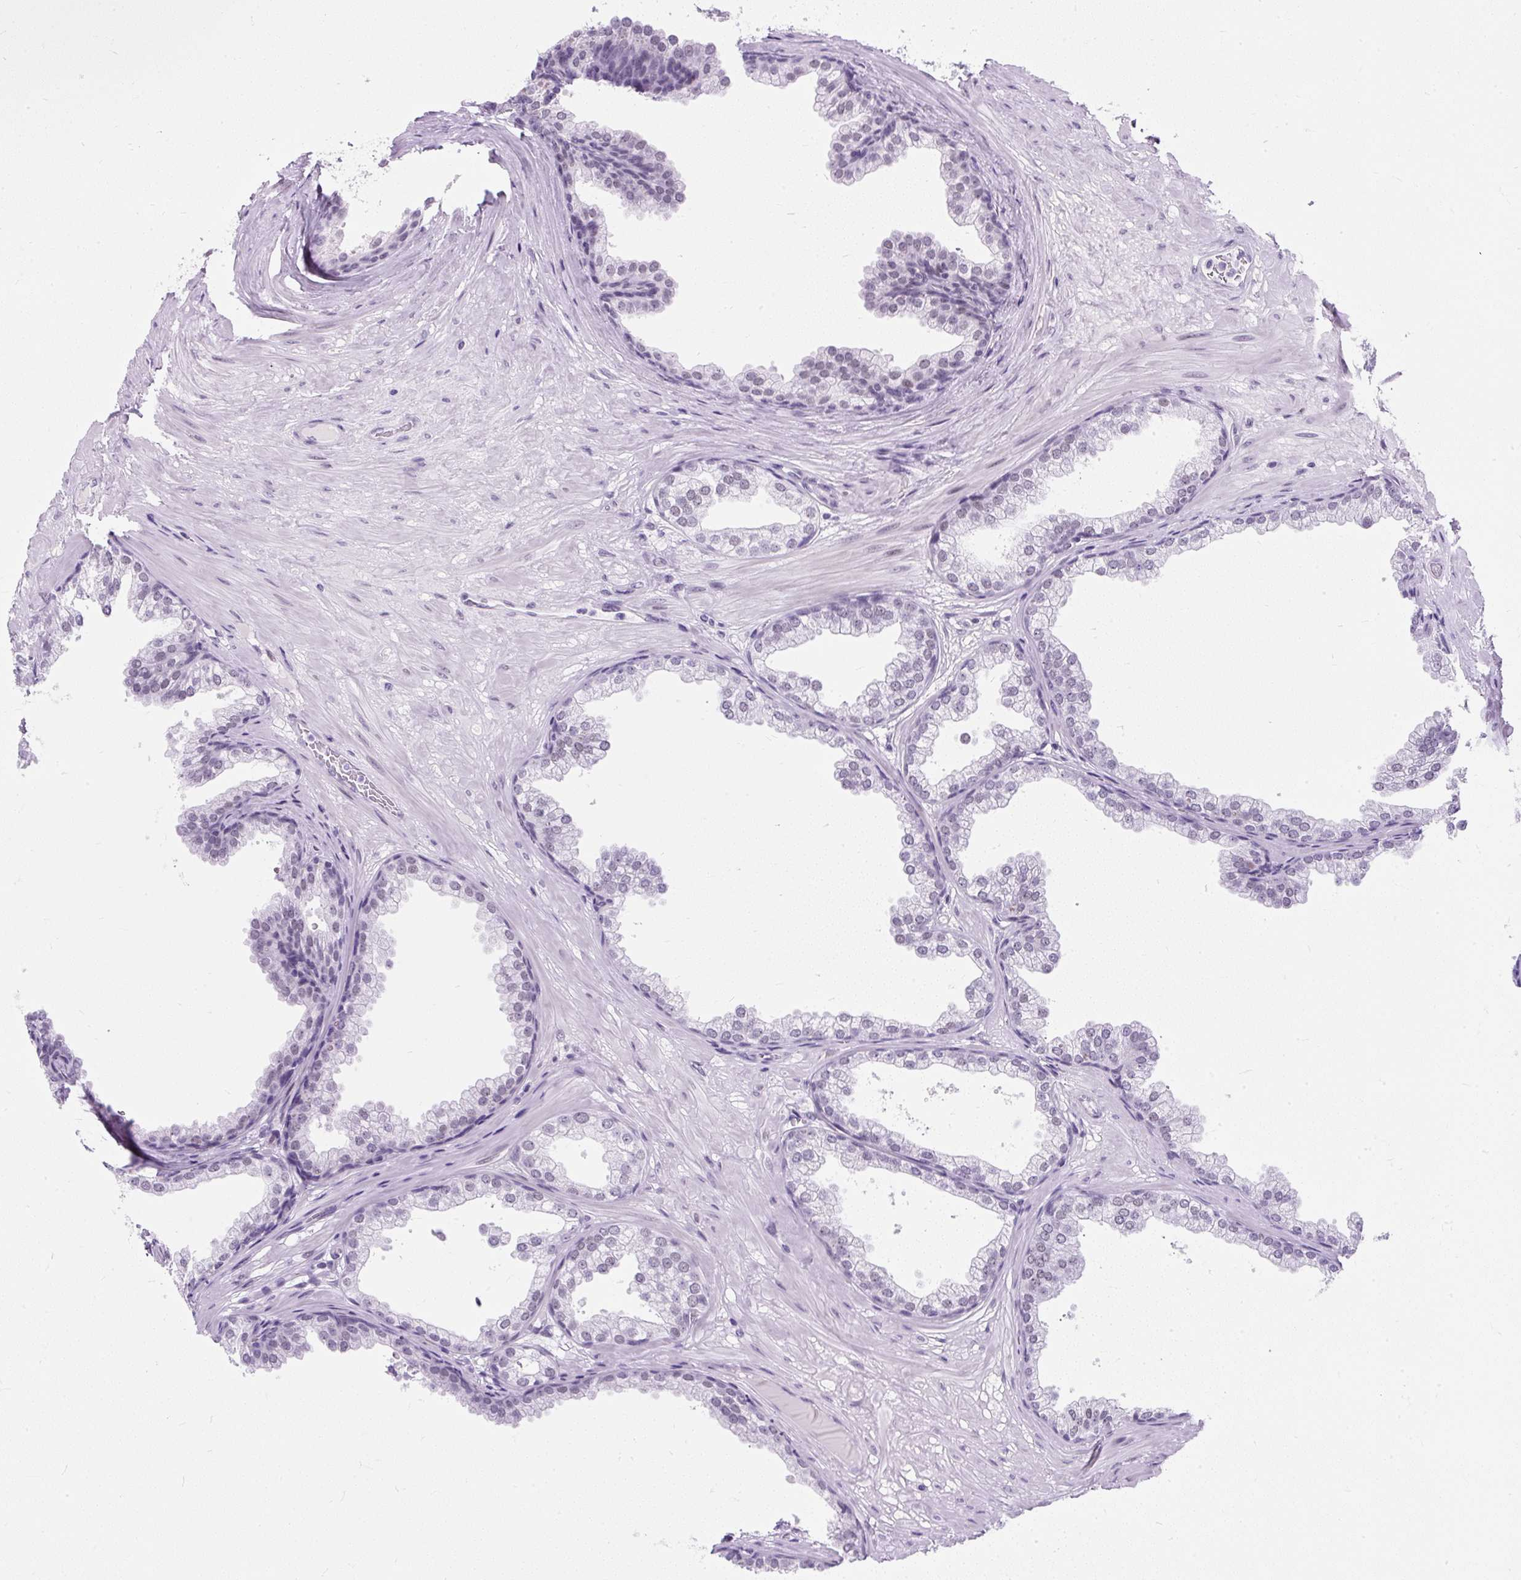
{"staining": {"intensity": "weak", "quantity": "25%-75%", "location": "nuclear"}, "tissue": "prostate", "cell_type": "Glandular cells", "image_type": "normal", "snomed": [{"axis": "morphology", "description": "Normal tissue, NOS"}, {"axis": "topography", "description": "Prostate"}], "caption": "Immunohistochemistry (IHC) photomicrograph of benign prostate stained for a protein (brown), which reveals low levels of weak nuclear positivity in approximately 25%-75% of glandular cells.", "gene": "PLCXD2", "patient": {"sex": "male", "age": 37}}